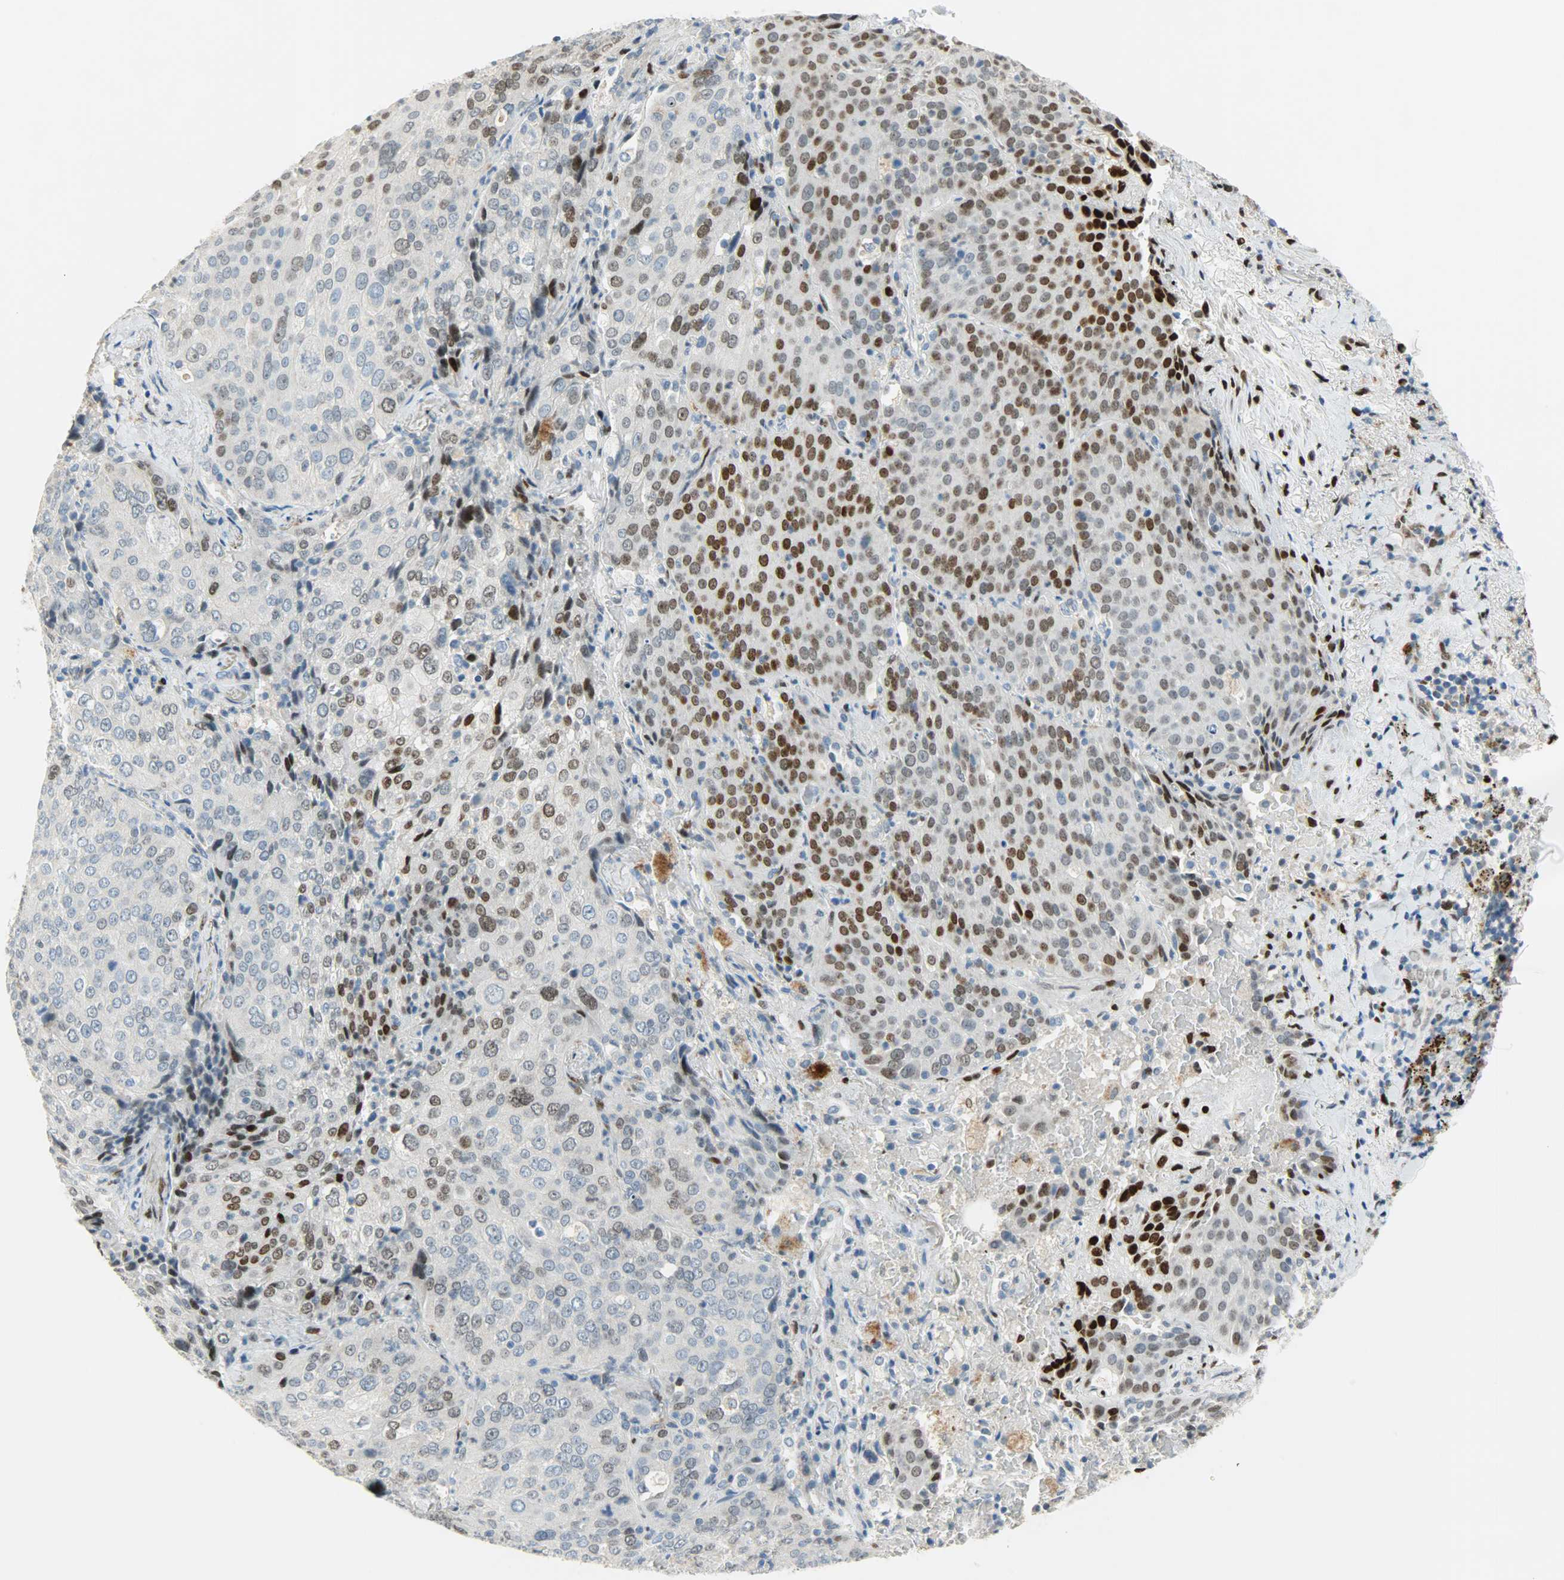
{"staining": {"intensity": "moderate", "quantity": "25%-75%", "location": "nuclear"}, "tissue": "lung cancer", "cell_type": "Tumor cells", "image_type": "cancer", "snomed": [{"axis": "morphology", "description": "Squamous cell carcinoma, NOS"}, {"axis": "topography", "description": "Lung"}], "caption": "High-power microscopy captured an IHC histopathology image of lung cancer (squamous cell carcinoma), revealing moderate nuclear staining in about 25%-75% of tumor cells.", "gene": "JUNB", "patient": {"sex": "male", "age": 54}}